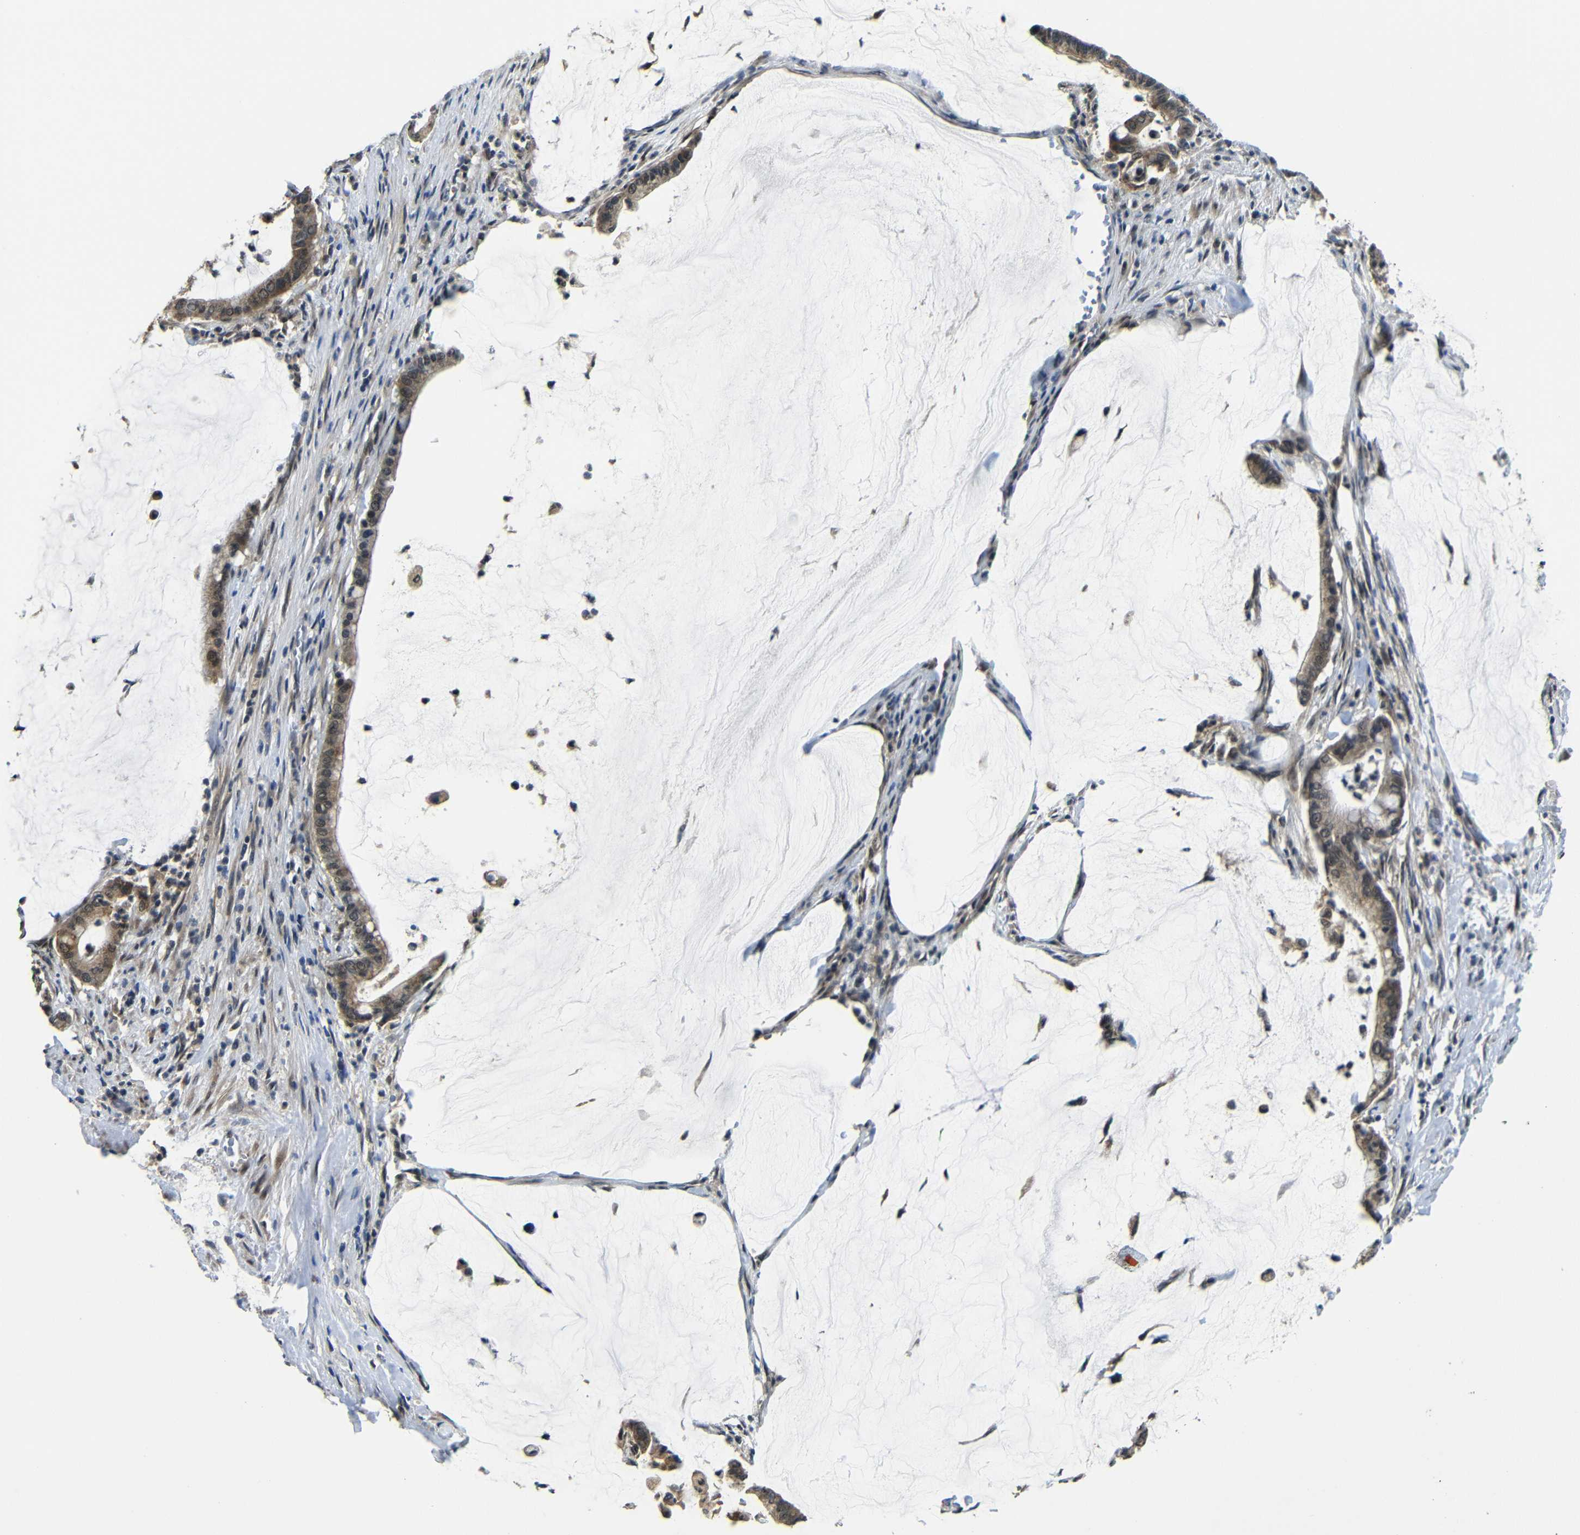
{"staining": {"intensity": "moderate", "quantity": ">75%", "location": "cytoplasmic/membranous"}, "tissue": "pancreatic cancer", "cell_type": "Tumor cells", "image_type": "cancer", "snomed": [{"axis": "morphology", "description": "Adenocarcinoma, NOS"}, {"axis": "topography", "description": "Pancreas"}], "caption": "The image demonstrates staining of pancreatic adenocarcinoma, revealing moderate cytoplasmic/membranous protein staining (brown color) within tumor cells.", "gene": "FAM172A", "patient": {"sex": "male", "age": 41}}